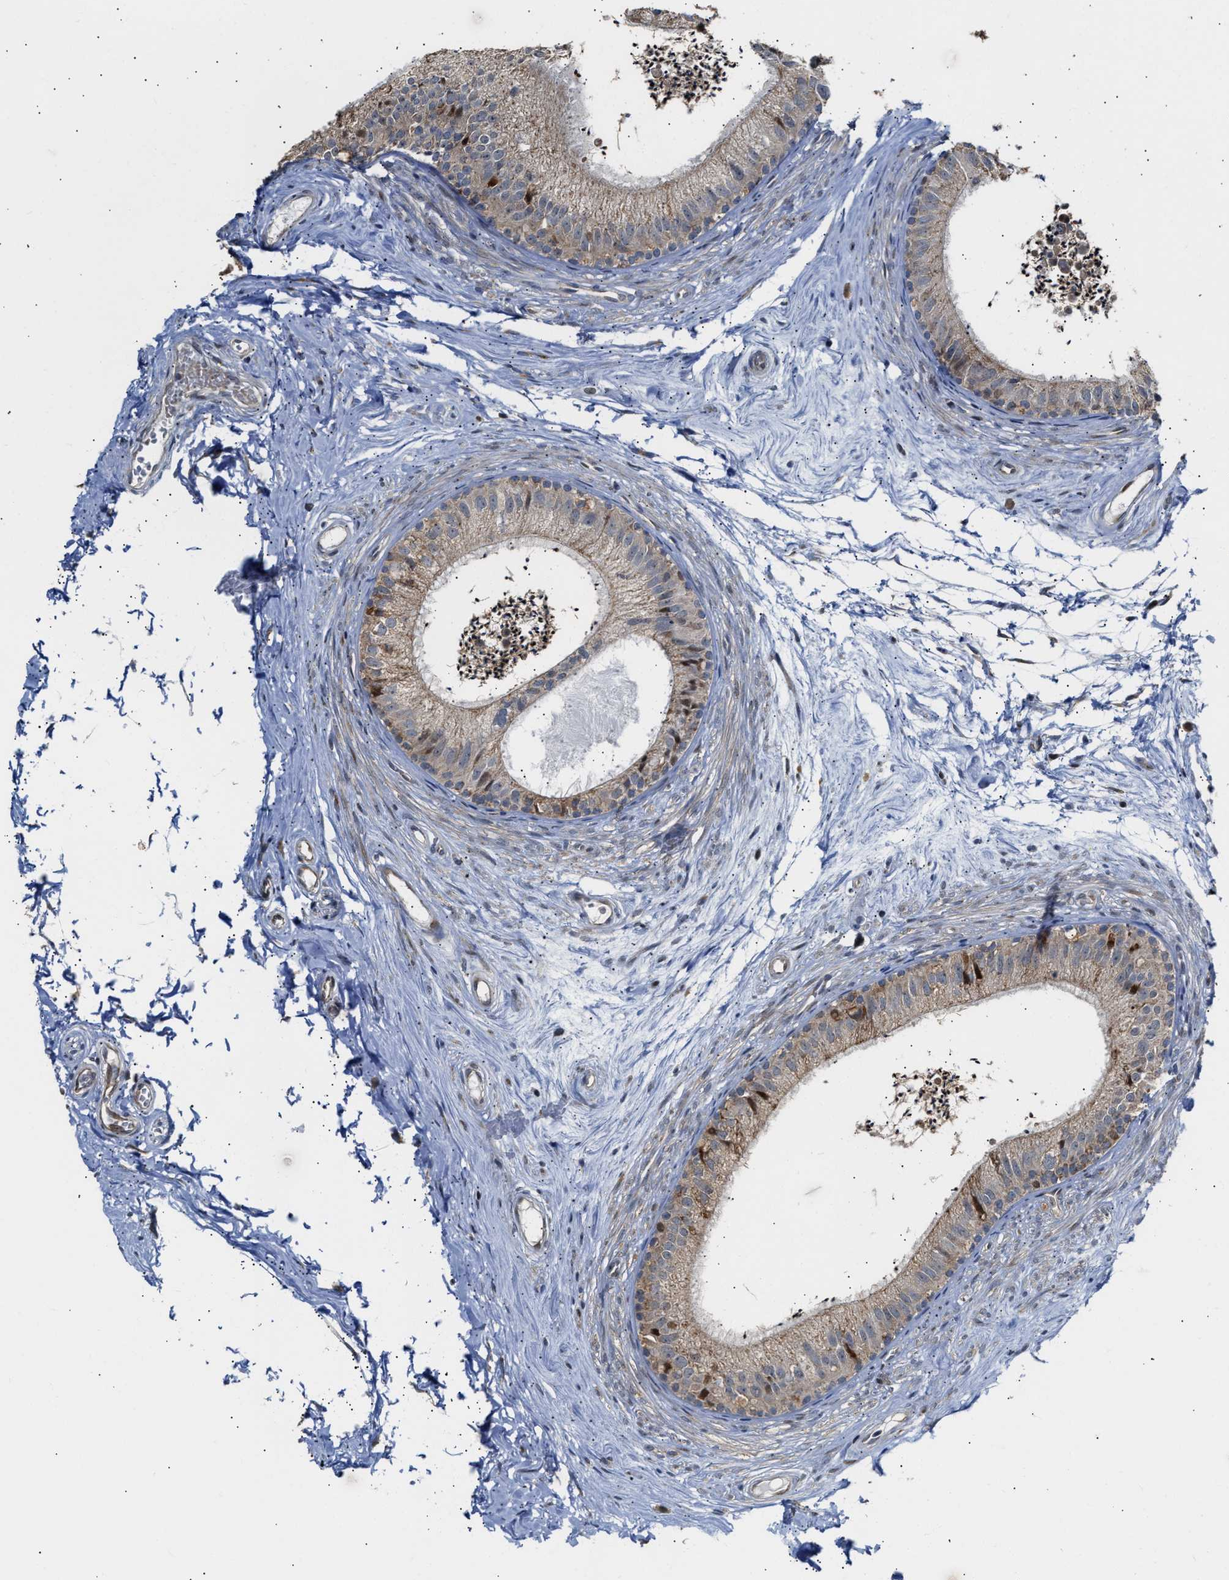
{"staining": {"intensity": "moderate", "quantity": ">75%", "location": "cytoplasmic/membranous"}, "tissue": "epididymis", "cell_type": "Glandular cells", "image_type": "normal", "snomed": [{"axis": "morphology", "description": "Normal tissue, NOS"}, {"axis": "topography", "description": "Epididymis"}], "caption": "Benign epididymis shows moderate cytoplasmic/membranous expression in about >75% of glandular cells (DAB (3,3'-diaminobenzidine) IHC, brown staining for protein, blue staining for nuclei)..", "gene": "DEPTOR", "patient": {"sex": "male", "age": 56}}